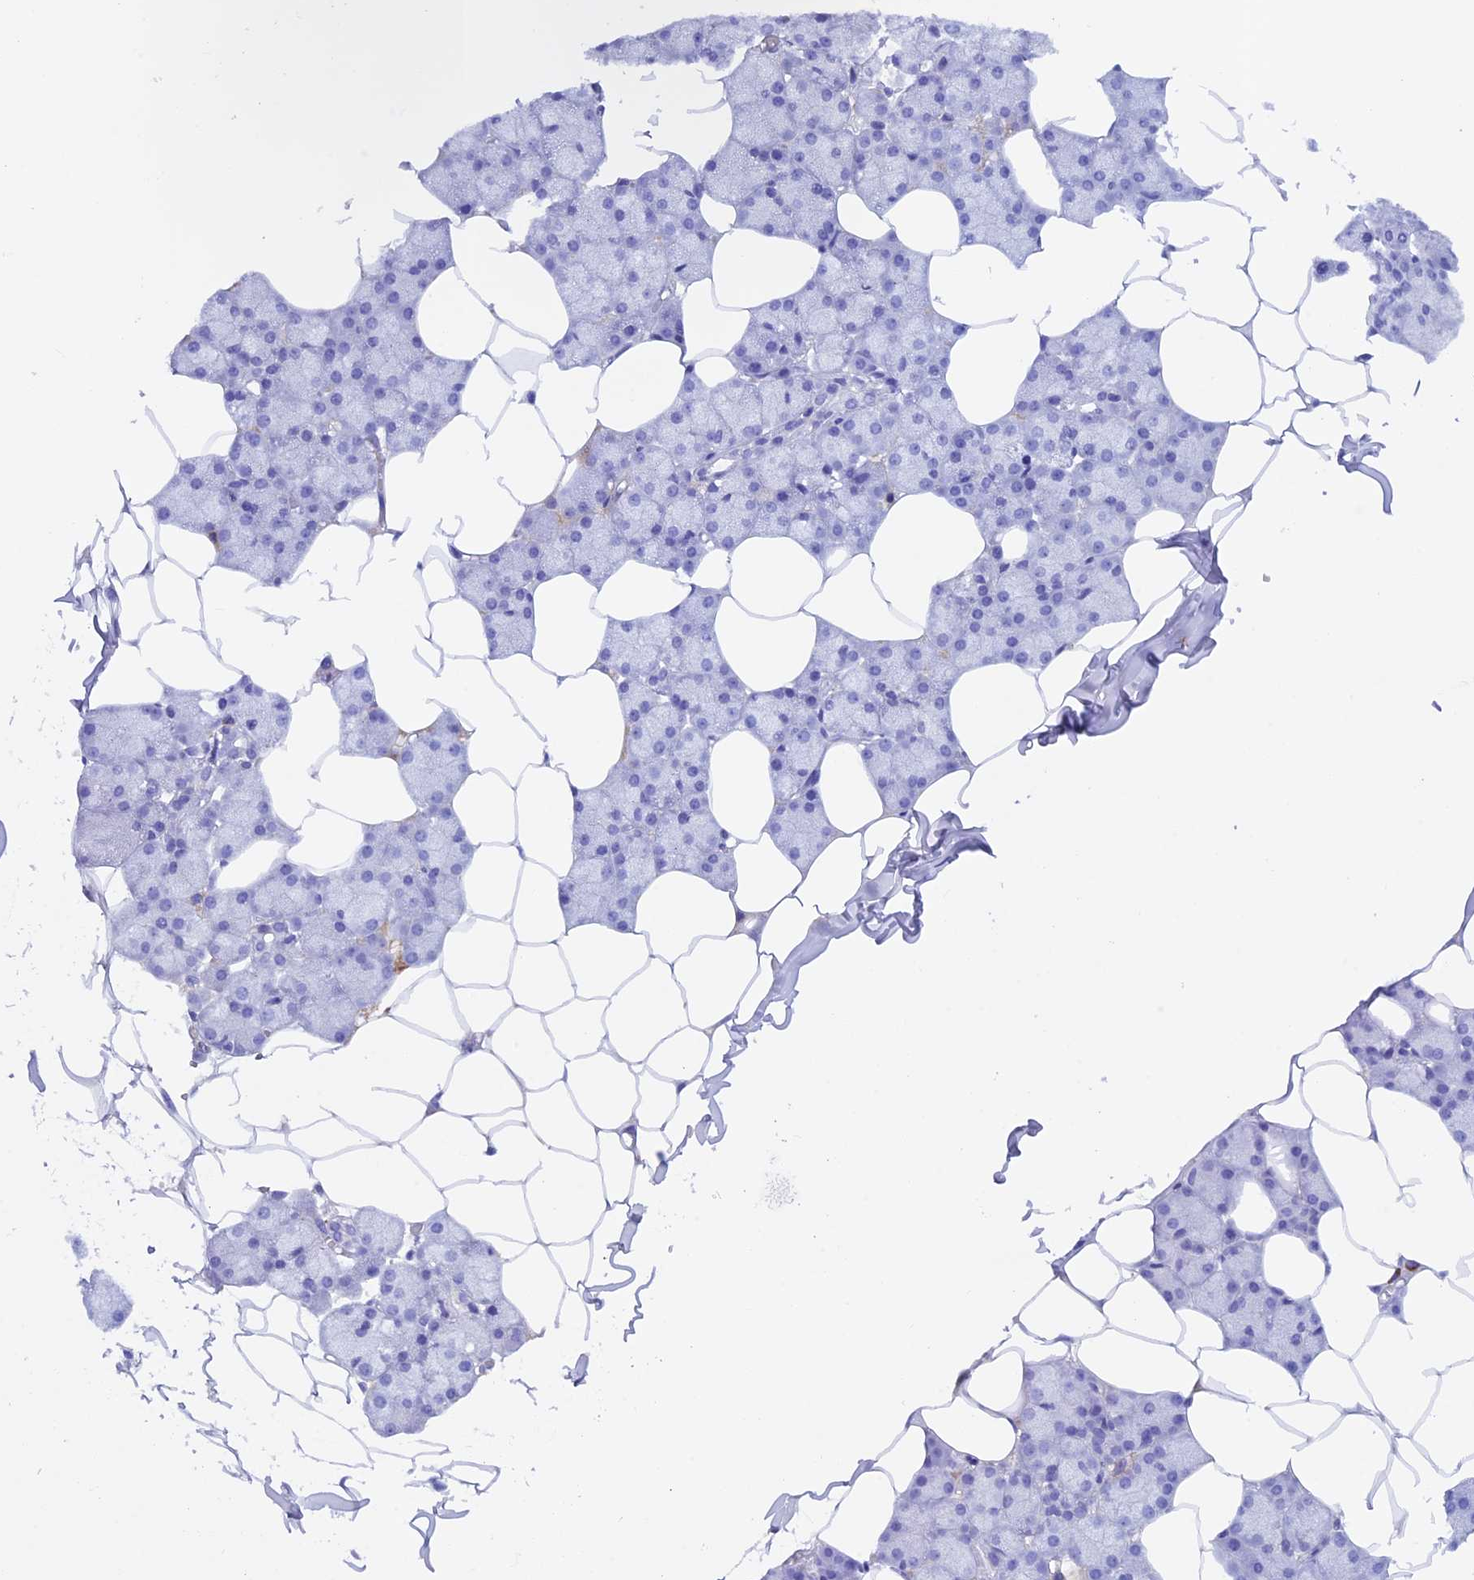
{"staining": {"intensity": "negative", "quantity": "none", "location": "none"}, "tissue": "salivary gland", "cell_type": "Glandular cells", "image_type": "normal", "snomed": [{"axis": "morphology", "description": "Normal tissue, NOS"}, {"axis": "topography", "description": "Salivary gland"}], "caption": "This is an IHC photomicrograph of unremarkable salivary gland. There is no positivity in glandular cells.", "gene": "IGSF6", "patient": {"sex": "male", "age": 62}}